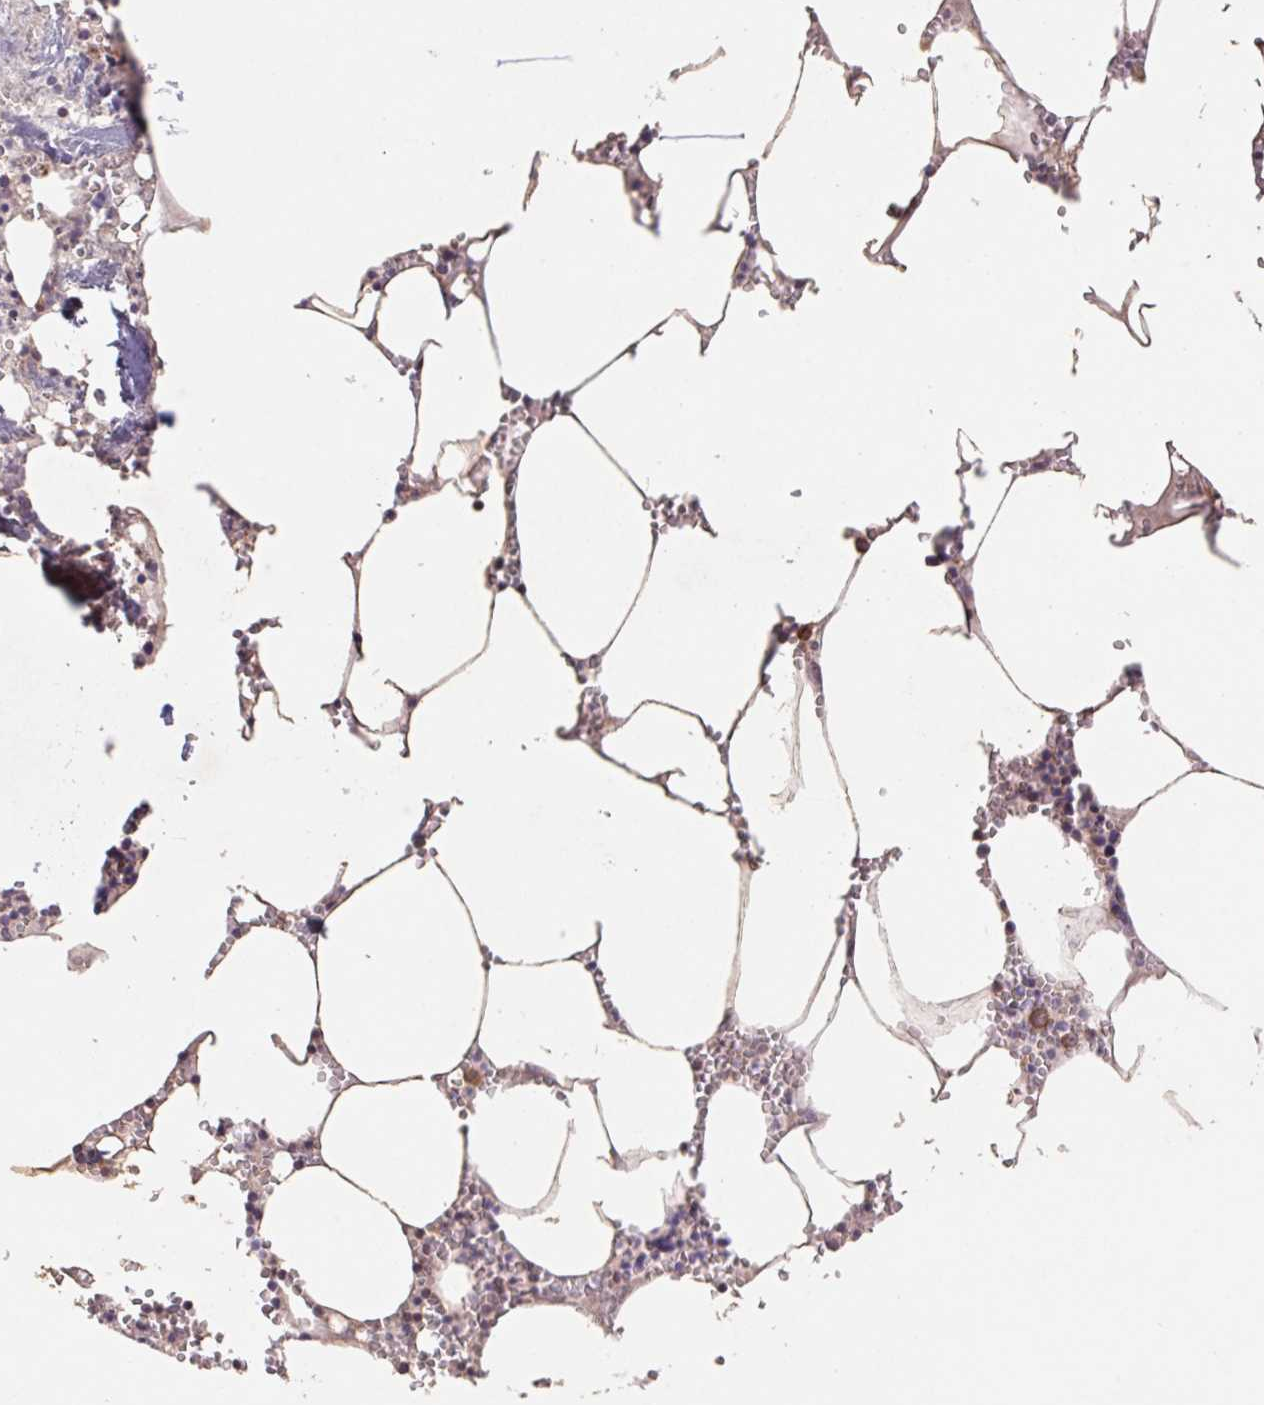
{"staining": {"intensity": "moderate", "quantity": "<25%", "location": "cytoplasmic/membranous"}, "tissue": "bone marrow", "cell_type": "Hematopoietic cells", "image_type": "normal", "snomed": [{"axis": "morphology", "description": "Normal tissue, NOS"}, {"axis": "topography", "description": "Bone marrow"}], "caption": "A photomicrograph of human bone marrow stained for a protein exhibits moderate cytoplasmic/membranous brown staining in hematopoietic cells. Immunohistochemistry stains the protein of interest in brown and the nuclei are stained blue.", "gene": "RPL27A", "patient": {"sex": "male", "age": 54}}